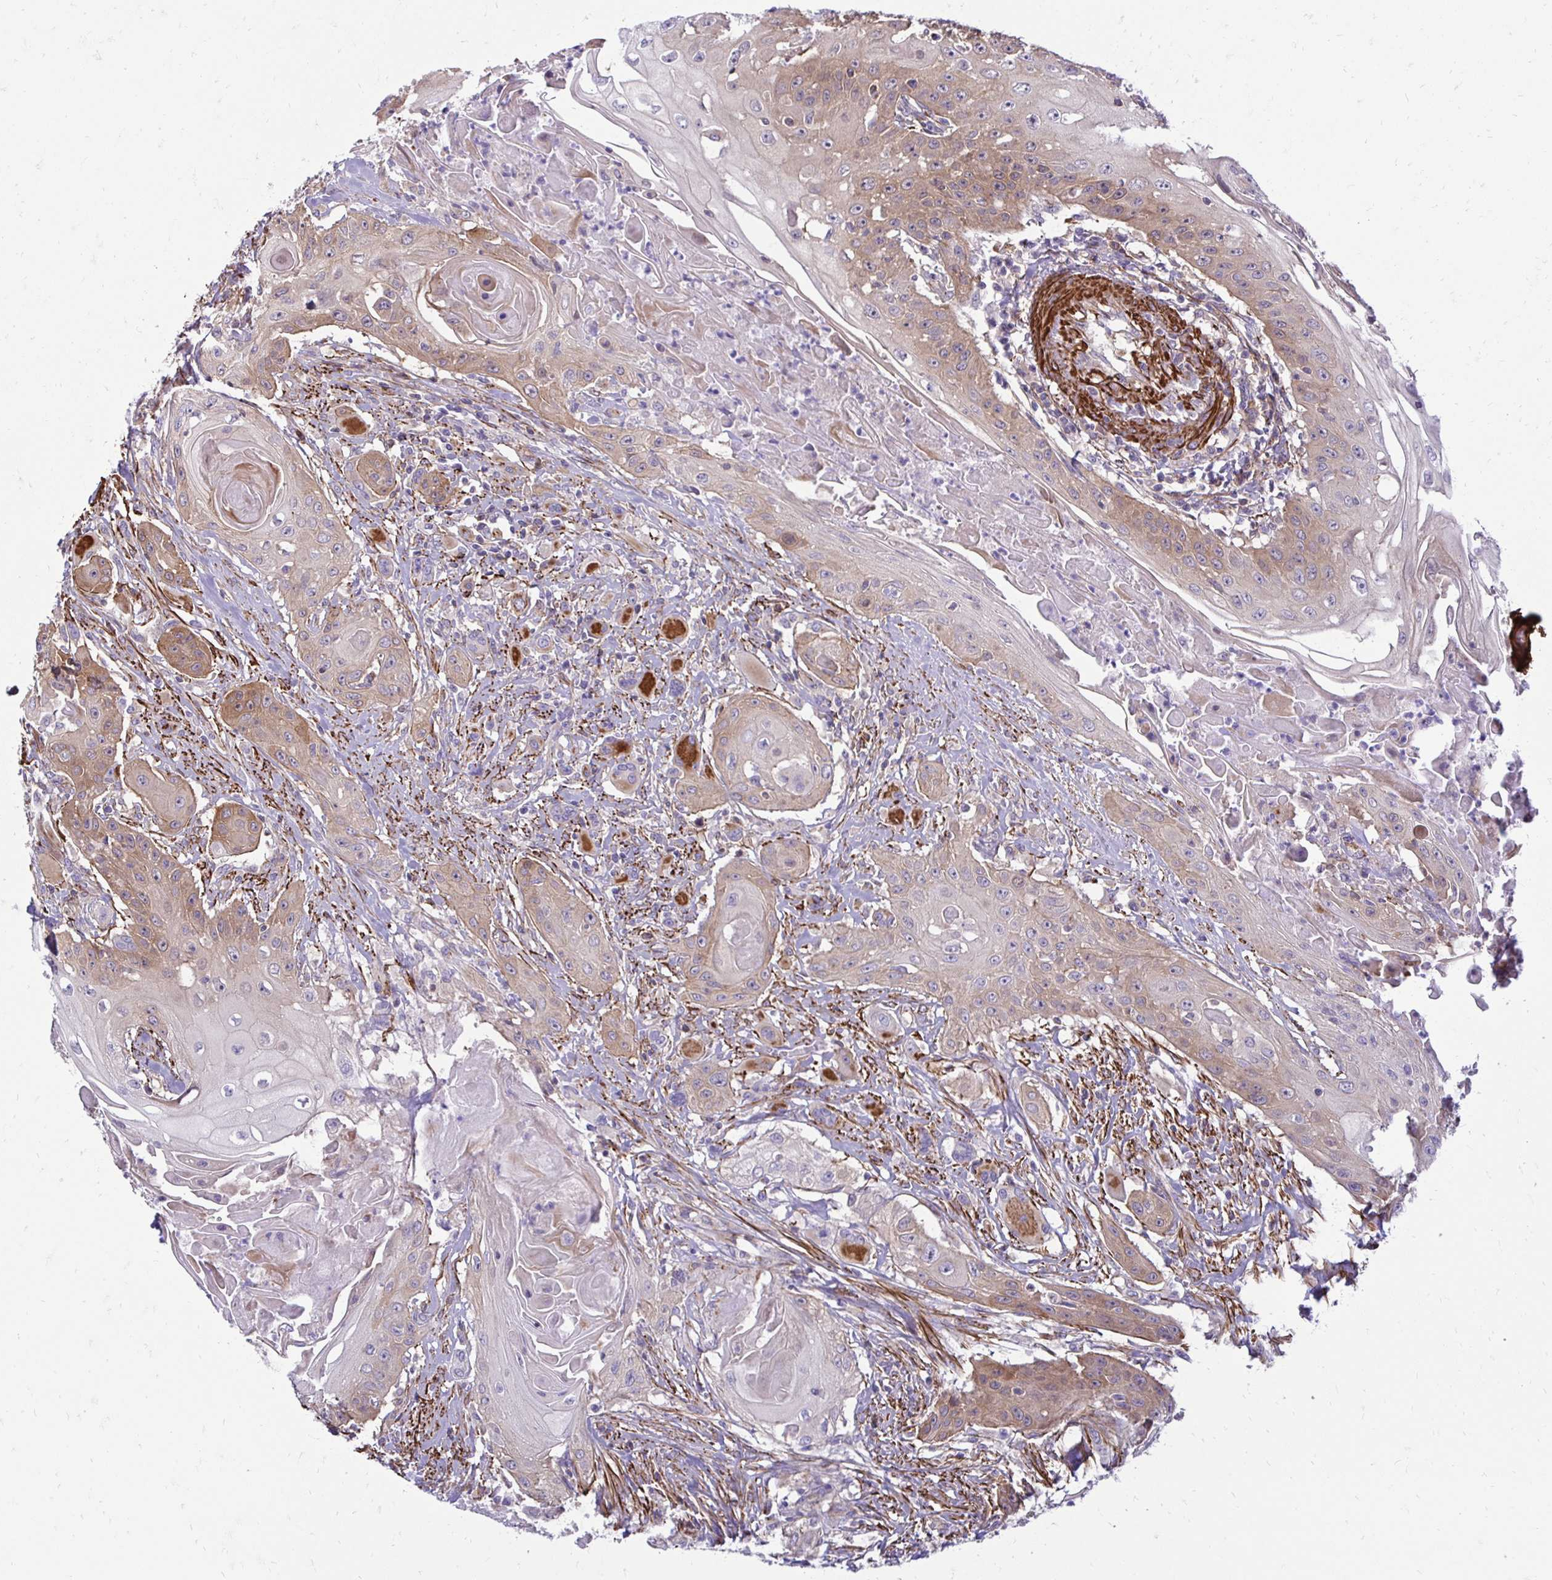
{"staining": {"intensity": "moderate", "quantity": "25%-75%", "location": "cytoplasmic/membranous"}, "tissue": "head and neck cancer", "cell_type": "Tumor cells", "image_type": "cancer", "snomed": [{"axis": "morphology", "description": "Squamous cell carcinoma, NOS"}, {"axis": "topography", "description": "Oral tissue"}, {"axis": "topography", "description": "Head-Neck"}, {"axis": "topography", "description": "Neck, NOS"}], "caption": "Immunohistochemistry of human head and neck cancer (squamous cell carcinoma) displays medium levels of moderate cytoplasmic/membranous expression in approximately 25%-75% of tumor cells.", "gene": "CTPS1", "patient": {"sex": "female", "age": 55}}